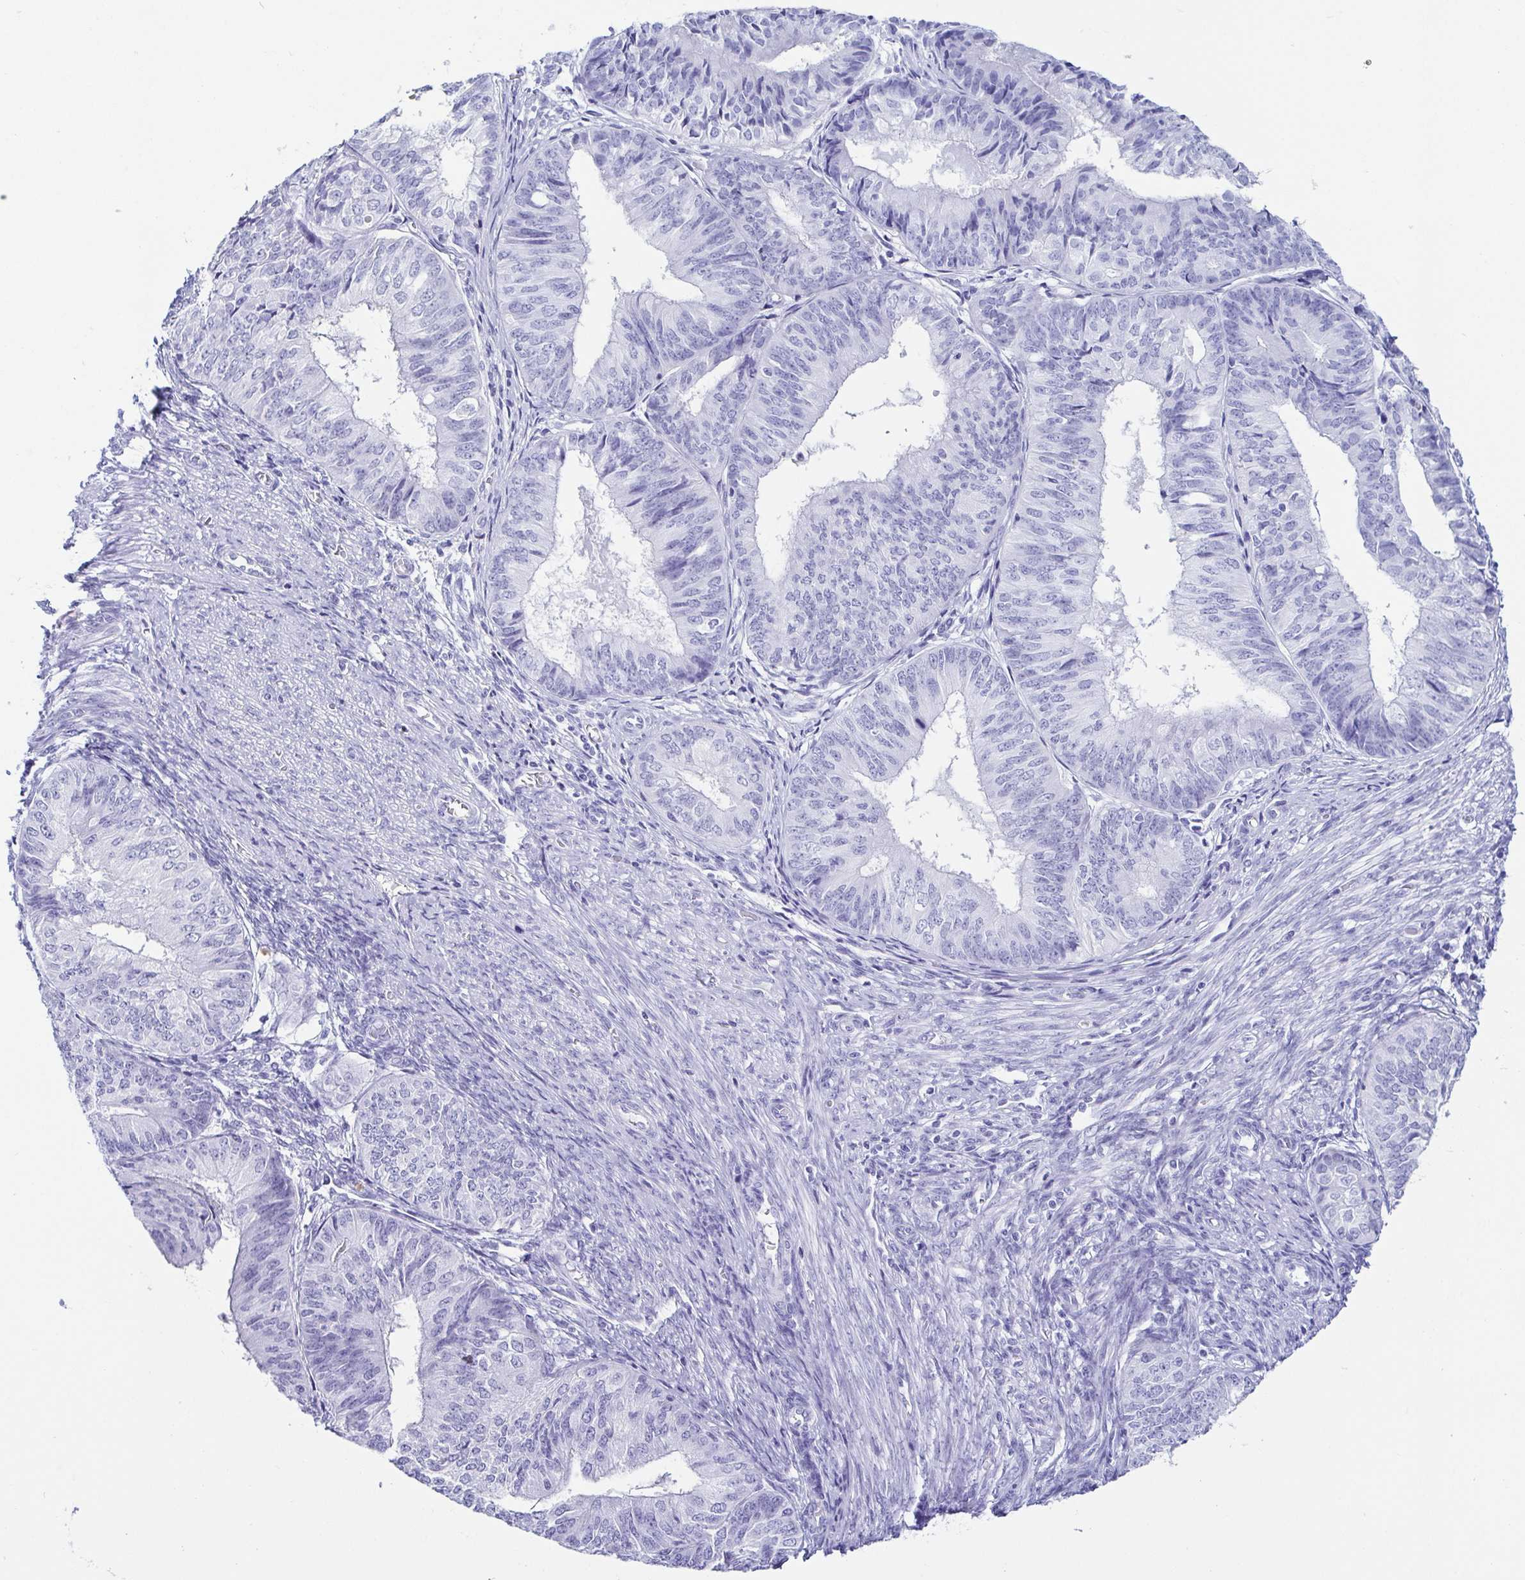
{"staining": {"intensity": "negative", "quantity": "none", "location": "none"}, "tissue": "endometrial cancer", "cell_type": "Tumor cells", "image_type": "cancer", "snomed": [{"axis": "morphology", "description": "Adenocarcinoma, NOS"}, {"axis": "topography", "description": "Endometrium"}], "caption": "DAB immunohistochemical staining of human endometrial cancer demonstrates no significant staining in tumor cells.", "gene": "CD164L2", "patient": {"sex": "female", "age": 58}}